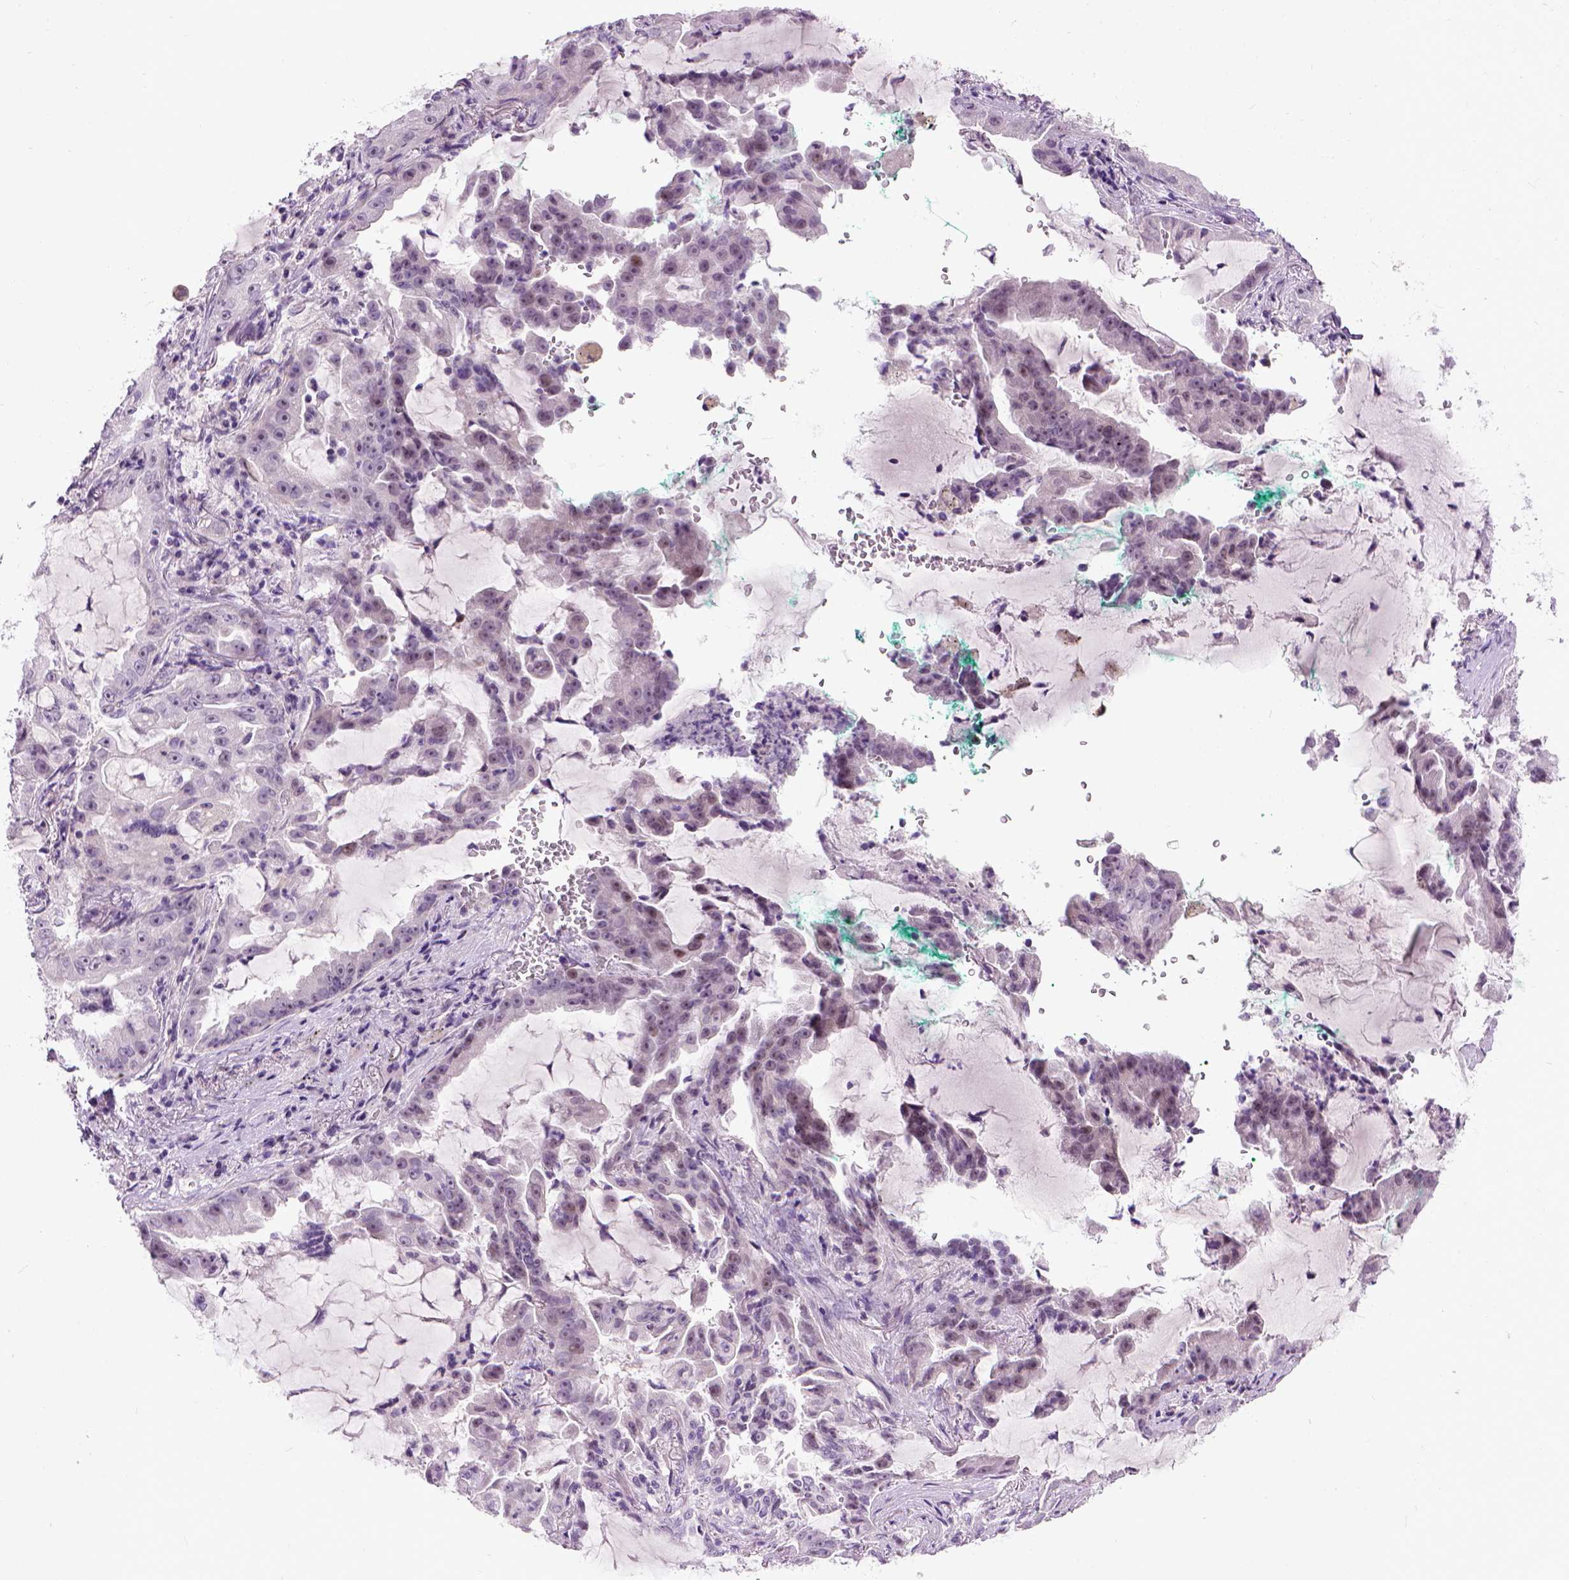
{"staining": {"intensity": "negative", "quantity": "none", "location": "none"}, "tissue": "lung cancer", "cell_type": "Tumor cells", "image_type": "cancer", "snomed": [{"axis": "morphology", "description": "Adenocarcinoma, NOS"}, {"axis": "topography", "description": "Lung"}], "caption": "DAB (3,3'-diaminobenzidine) immunohistochemical staining of adenocarcinoma (lung) displays no significant expression in tumor cells.", "gene": "MAPT", "patient": {"sex": "female", "age": 52}}